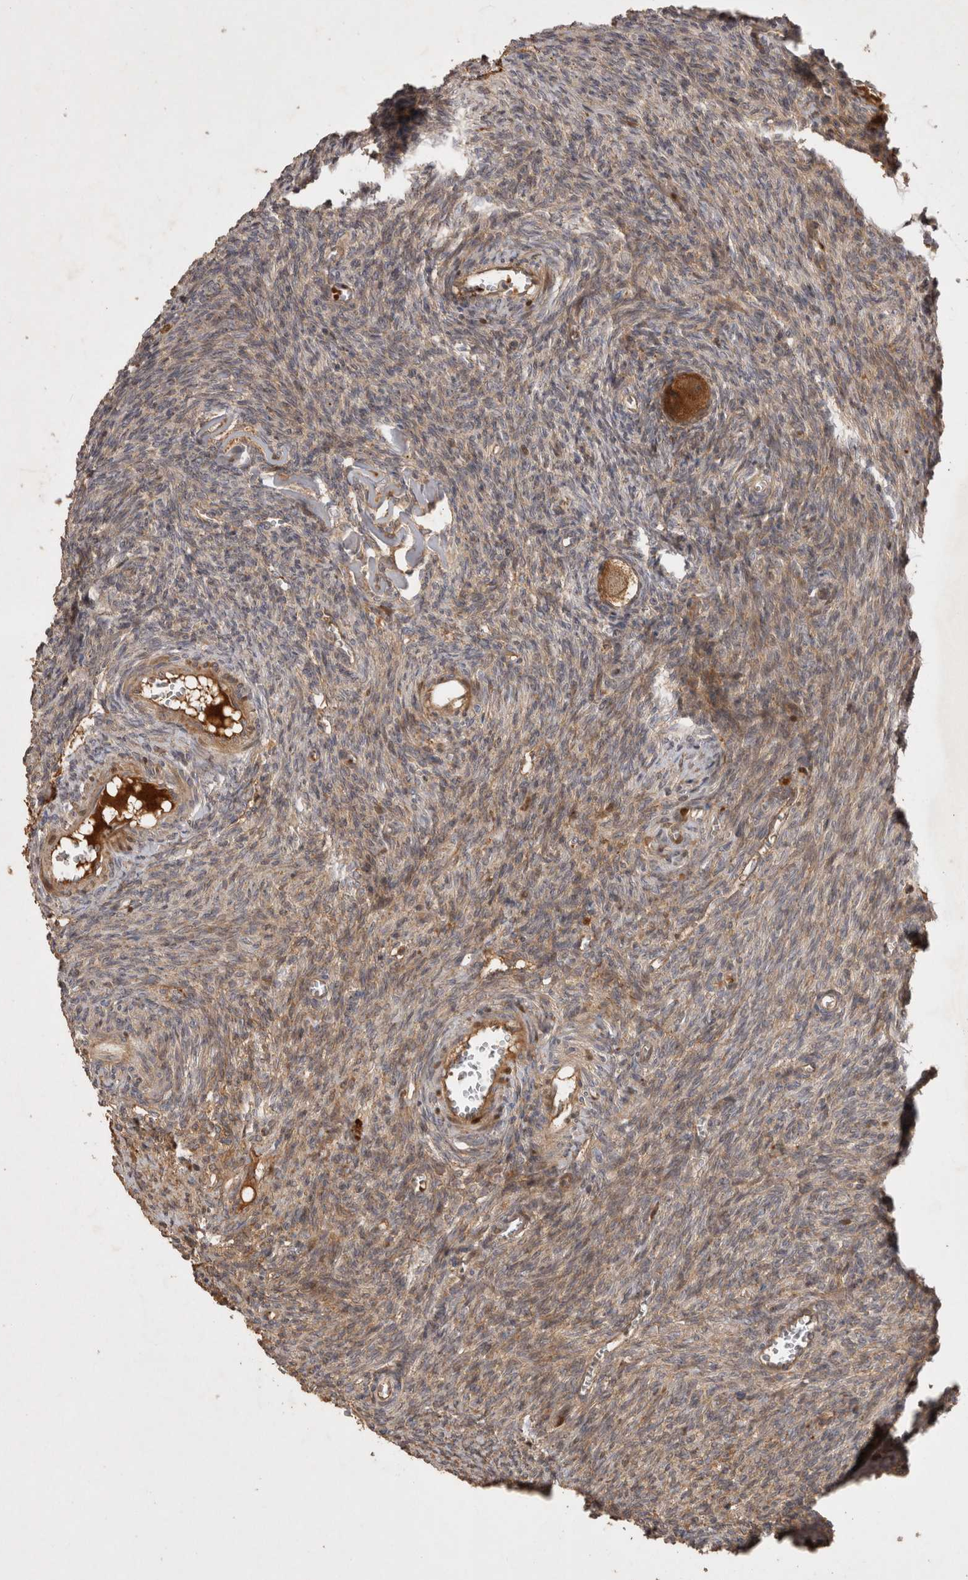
{"staining": {"intensity": "moderate", "quantity": ">75%", "location": "cytoplasmic/membranous"}, "tissue": "ovary", "cell_type": "Follicle cells", "image_type": "normal", "snomed": [{"axis": "morphology", "description": "Normal tissue, NOS"}, {"axis": "topography", "description": "Ovary"}], "caption": "Ovary stained for a protein reveals moderate cytoplasmic/membranous positivity in follicle cells. (DAB = brown stain, brightfield microscopy at high magnification).", "gene": "PPP1R42", "patient": {"sex": "female", "age": 27}}